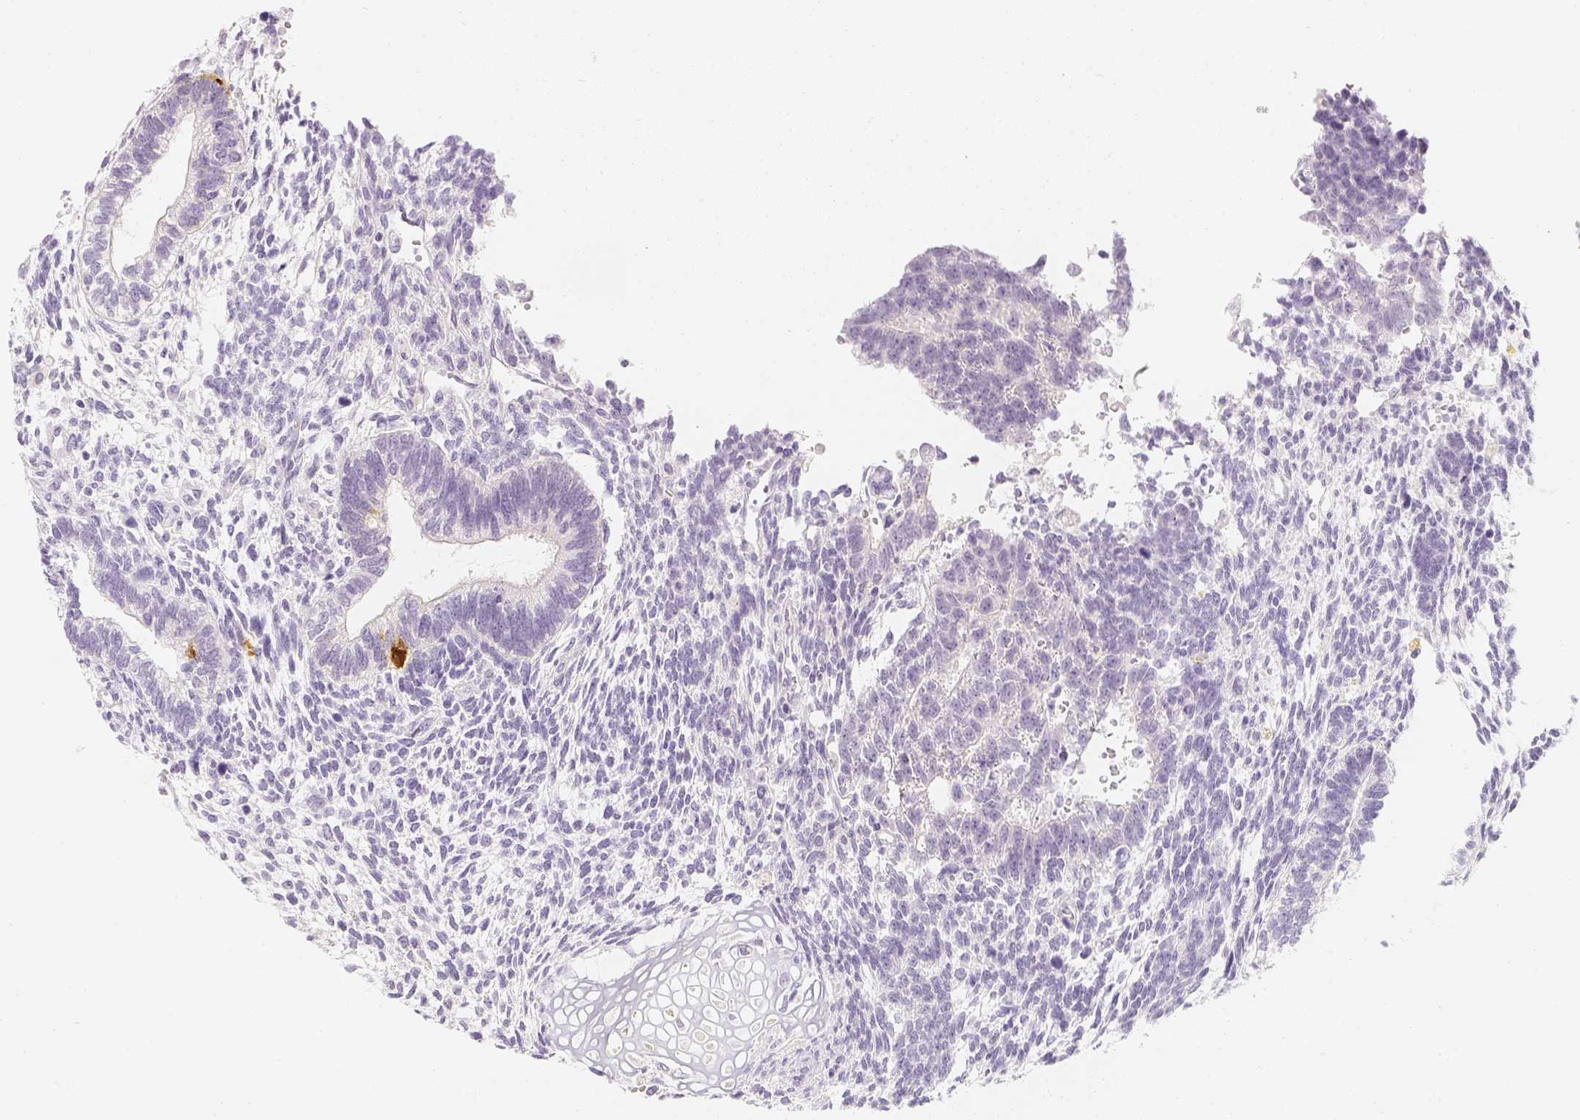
{"staining": {"intensity": "negative", "quantity": "none", "location": "none"}, "tissue": "testis cancer", "cell_type": "Tumor cells", "image_type": "cancer", "snomed": [{"axis": "morphology", "description": "Carcinoma, Embryonal, NOS"}, {"axis": "topography", "description": "Testis"}], "caption": "An image of embryonal carcinoma (testis) stained for a protein shows no brown staining in tumor cells.", "gene": "SLC18A1", "patient": {"sex": "male", "age": 23}}